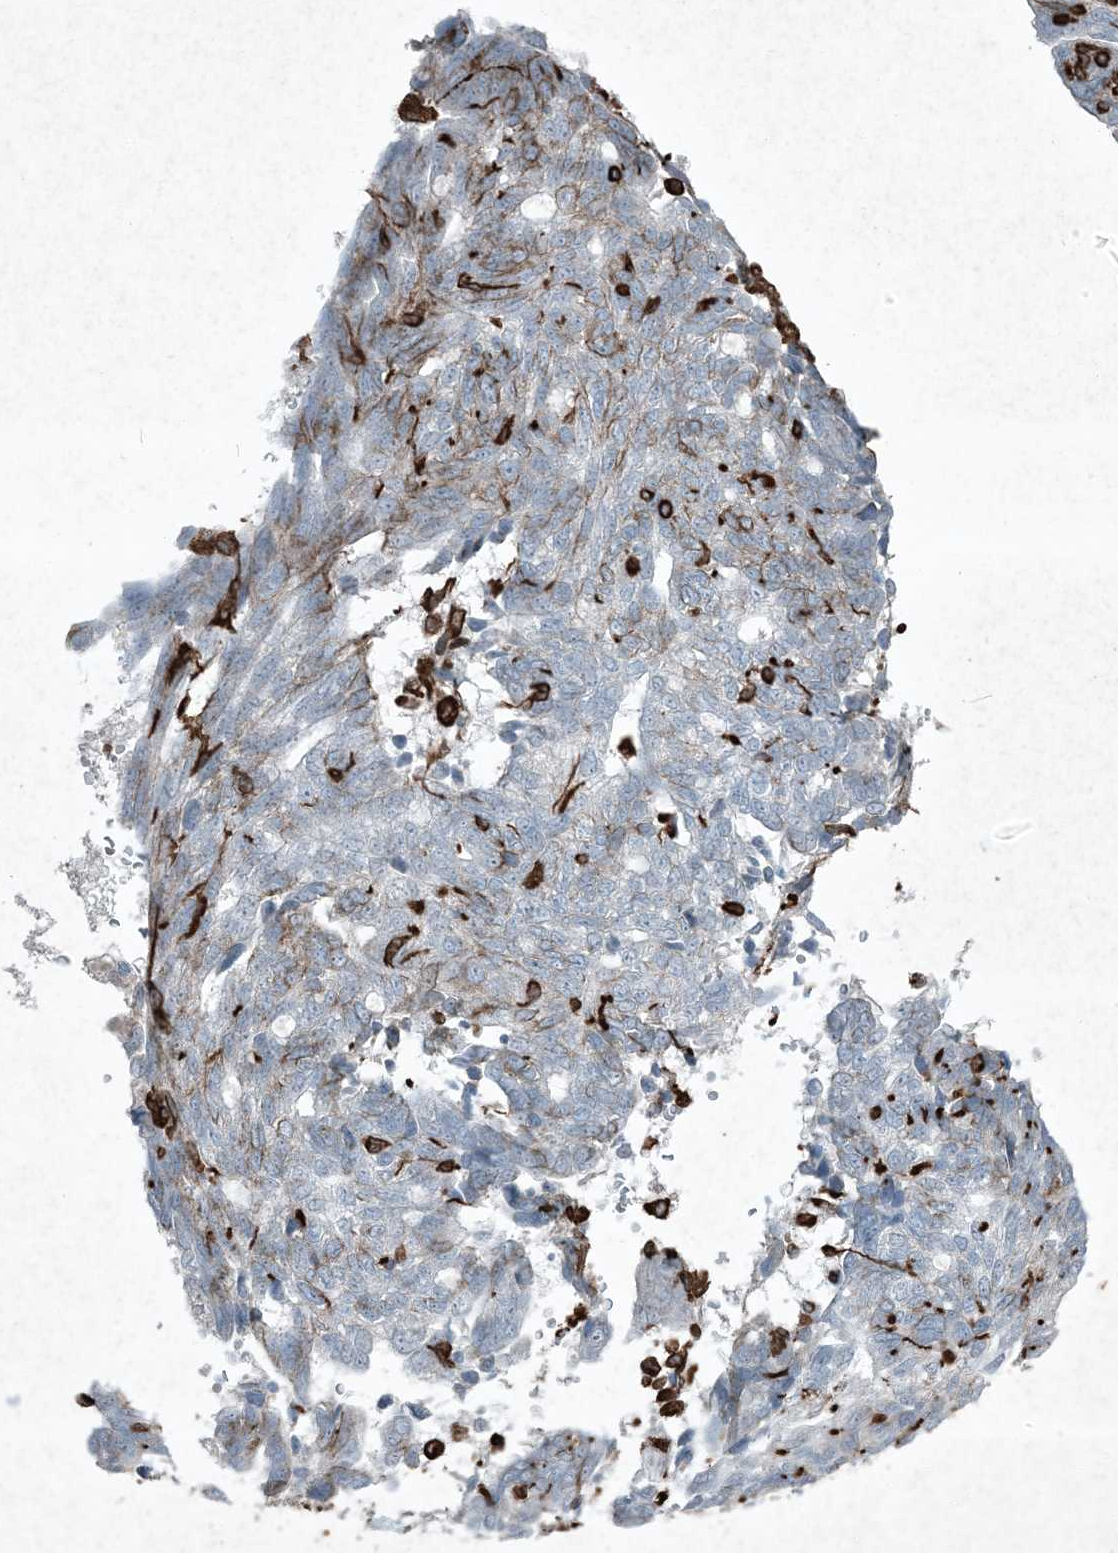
{"staining": {"intensity": "weak", "quantity": "<25%", "location": "cytoplasmic/membranous"}, "tissue": "ovarian cancer", "cell_type": "Tumor cells", "image_type": "cancer", "snomed": [{"axis": "morphology", "description": "Cystadenocarcinoma, serous, NOS"}, {"axis": "topography", "description": "Ovary"}], "caption": "DAB immunohistochemical staining of human ovarian cancer exhibits no significant expression in tumor cells.", "gene": "RYK", "patient": {"sex": "female", "age": 79}}